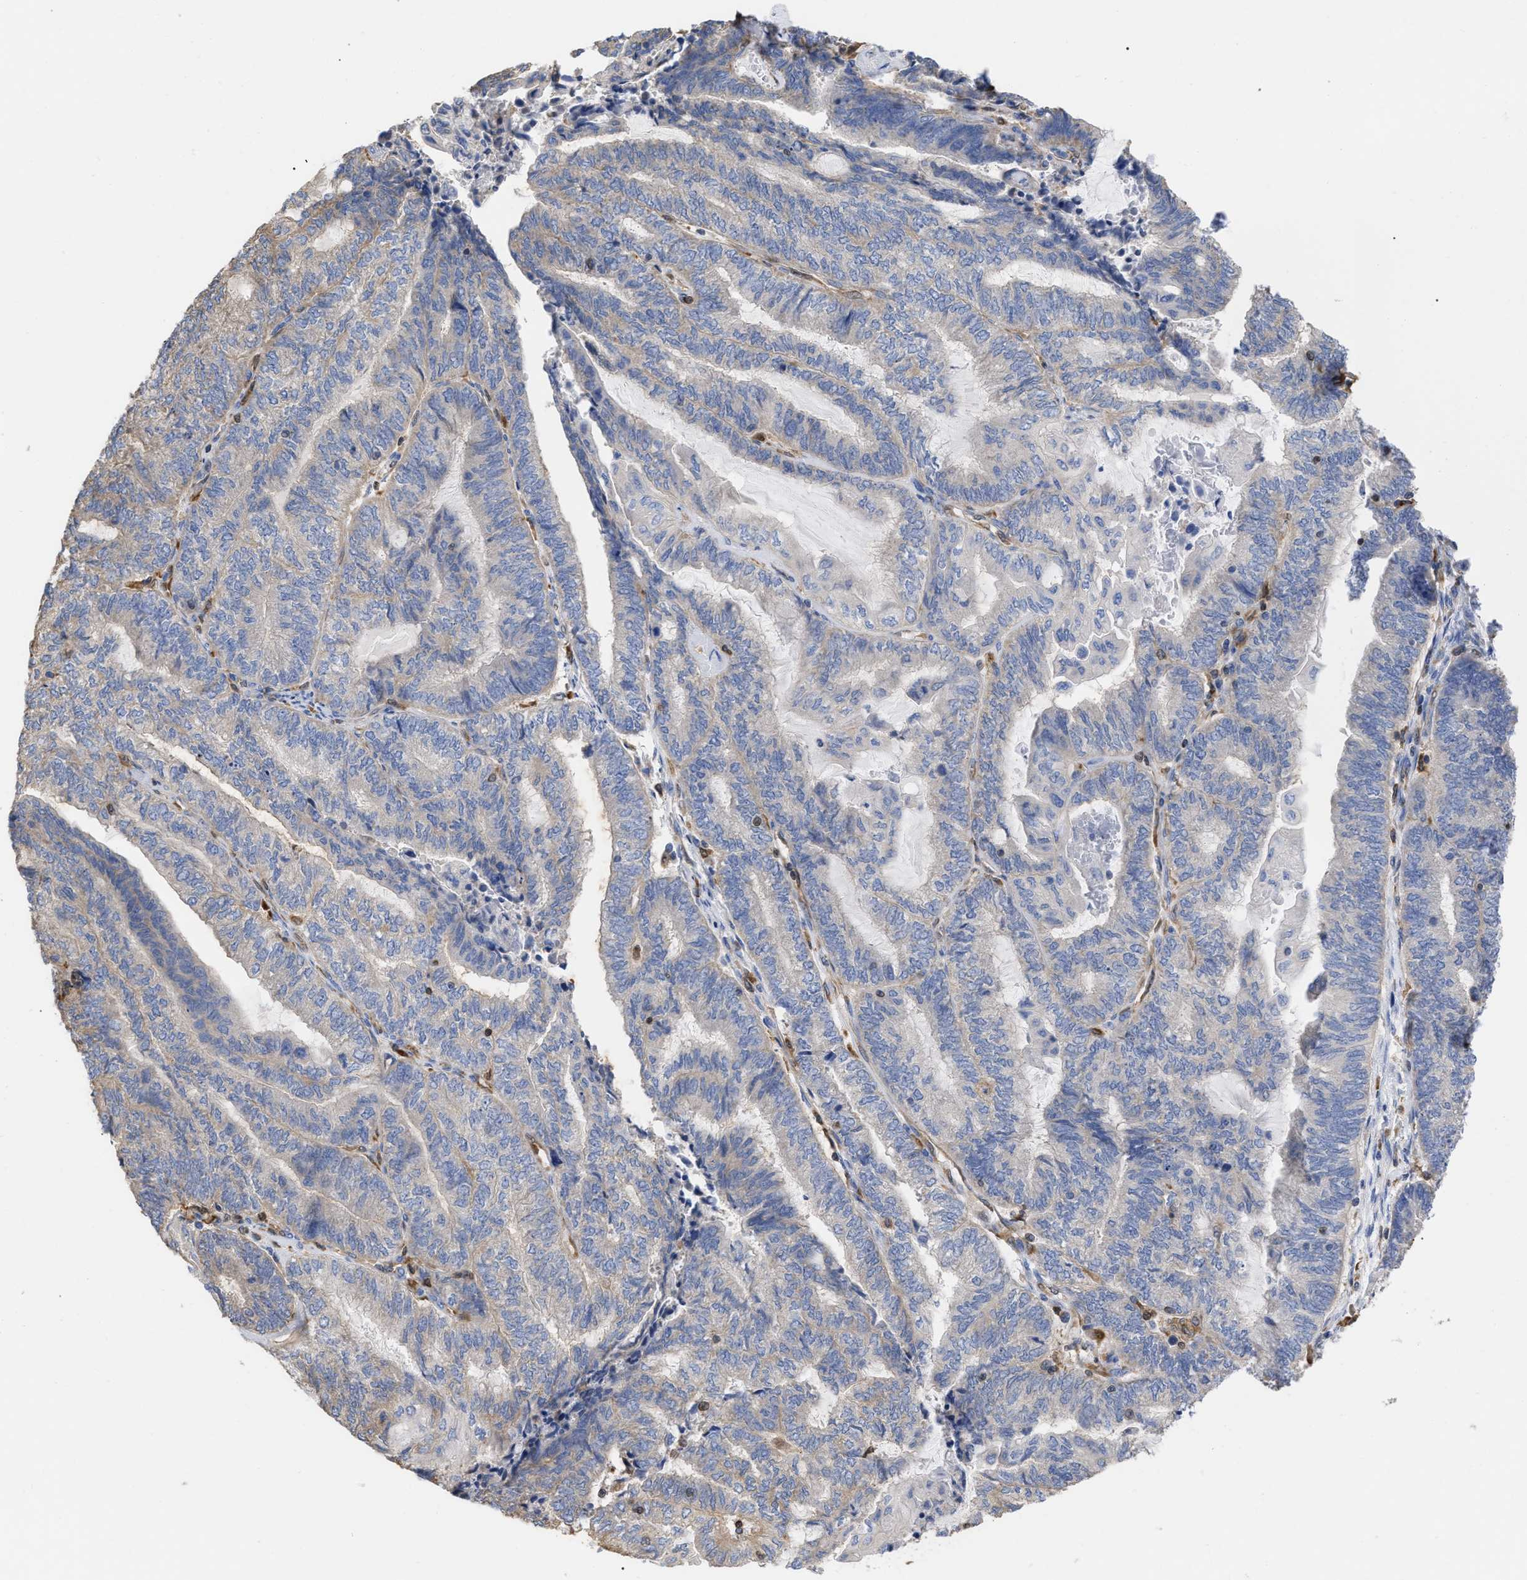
{"staining": {"intensity": "weak", "quantity": "<25%", "location": "cytoplasmic/membranous"}, "tissue": "endometrial cancer", "cell_type": "Tumor cells", "image_type": "cancer", "snomed": [{"axis": "morphology", "description": "Adenocarcinoma, NOS"}, {"axis": "topography", "description": "Uterus"}, {"axis": "topography", "description": "Endometrium"}], "caption": "High power microscopy image of an immunohistochemistry (IHC) histopathology image of endometrial cancer (adenocarcinoma), revealing no significant positivity in tumor cells.", "gene": "GIMAP4", "patient": {"sex": "female", "age": 70}}